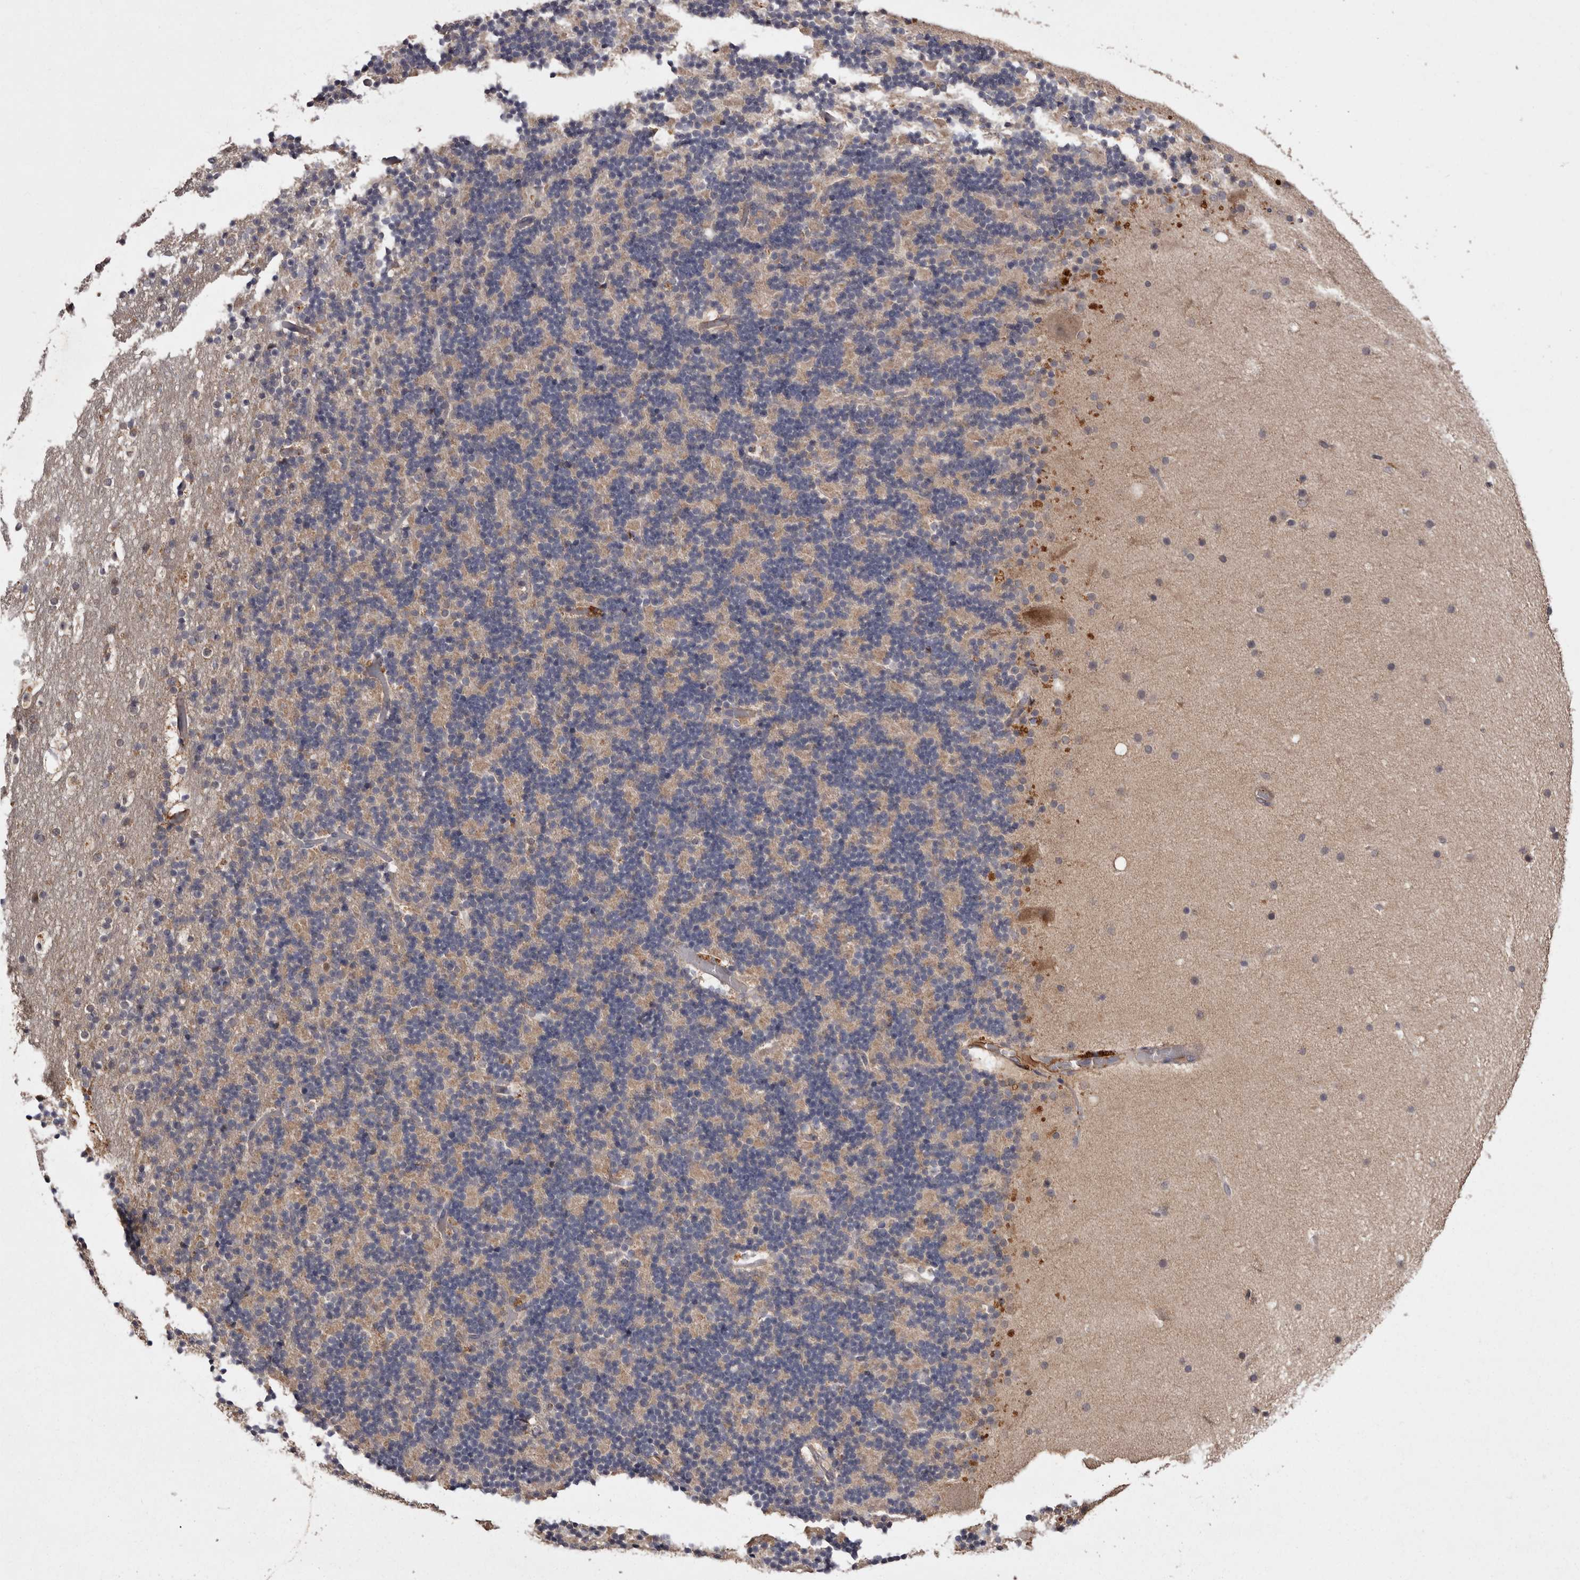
{"staining": {"intensity": "weak", "quantity": "<25%", "location": "cytoplasmic/membranous"}, "tissue": "cerebellum", "cell_type": "Cells in granular layer", "image_type": "normal", "snomed": [{"axis": "morphology", "description": "Normal tissue, NOS"}, {"axis": "topography", "description": "Cerebellum"}], "caption": "Cells in granular layer are negative for brown protein staining in normal cerebellum. (Stains: DAB (3,3'-diaminobenzidine) IHC with hematoxylin counter stain, Microscopy: brightfield microscopy at high magnification).", "gene": "CYP1B1", "patient": {"sex": "male", "age": 57}}